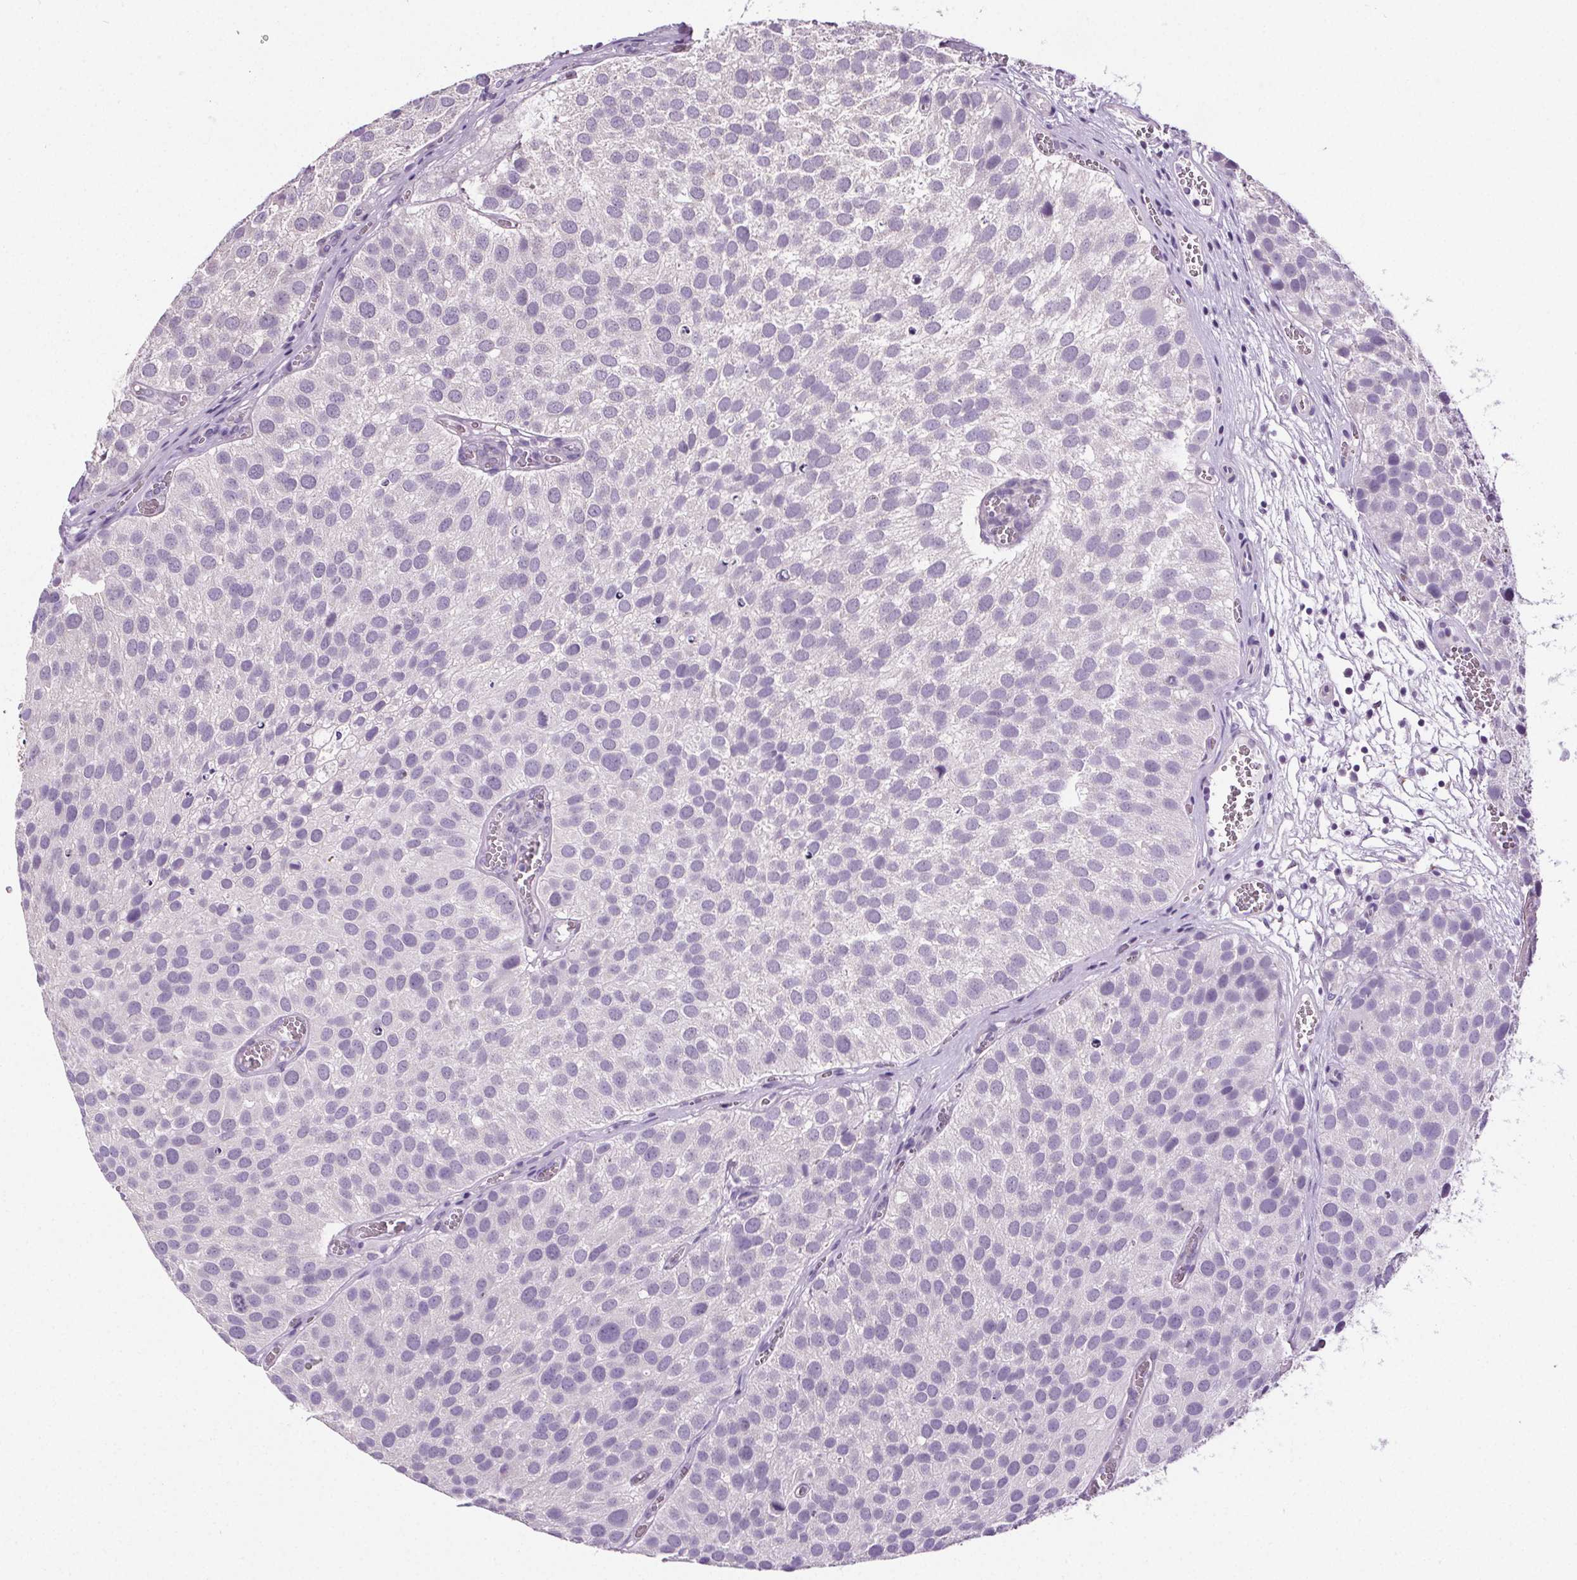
{"staining": {"intensity": "negative", "quantity": "none", "location": "none"}, "tissue": "urothelial cancer", "cell_type": "Tumor cells", "image_type": "cancer", "snomed": [{"axis": "morphology", "description": "Urothelial carcinoma, Low grade"}, {"axis": "topography", "description": "Urinary bladder"}], "caption": "This is an immunohistochemistry micrograph of human low-grade urothelial carcinoma. There is no staining in tumor cells.", "gene": "GPIHBP1", "patient": {"sex": "female", "age": 69}}